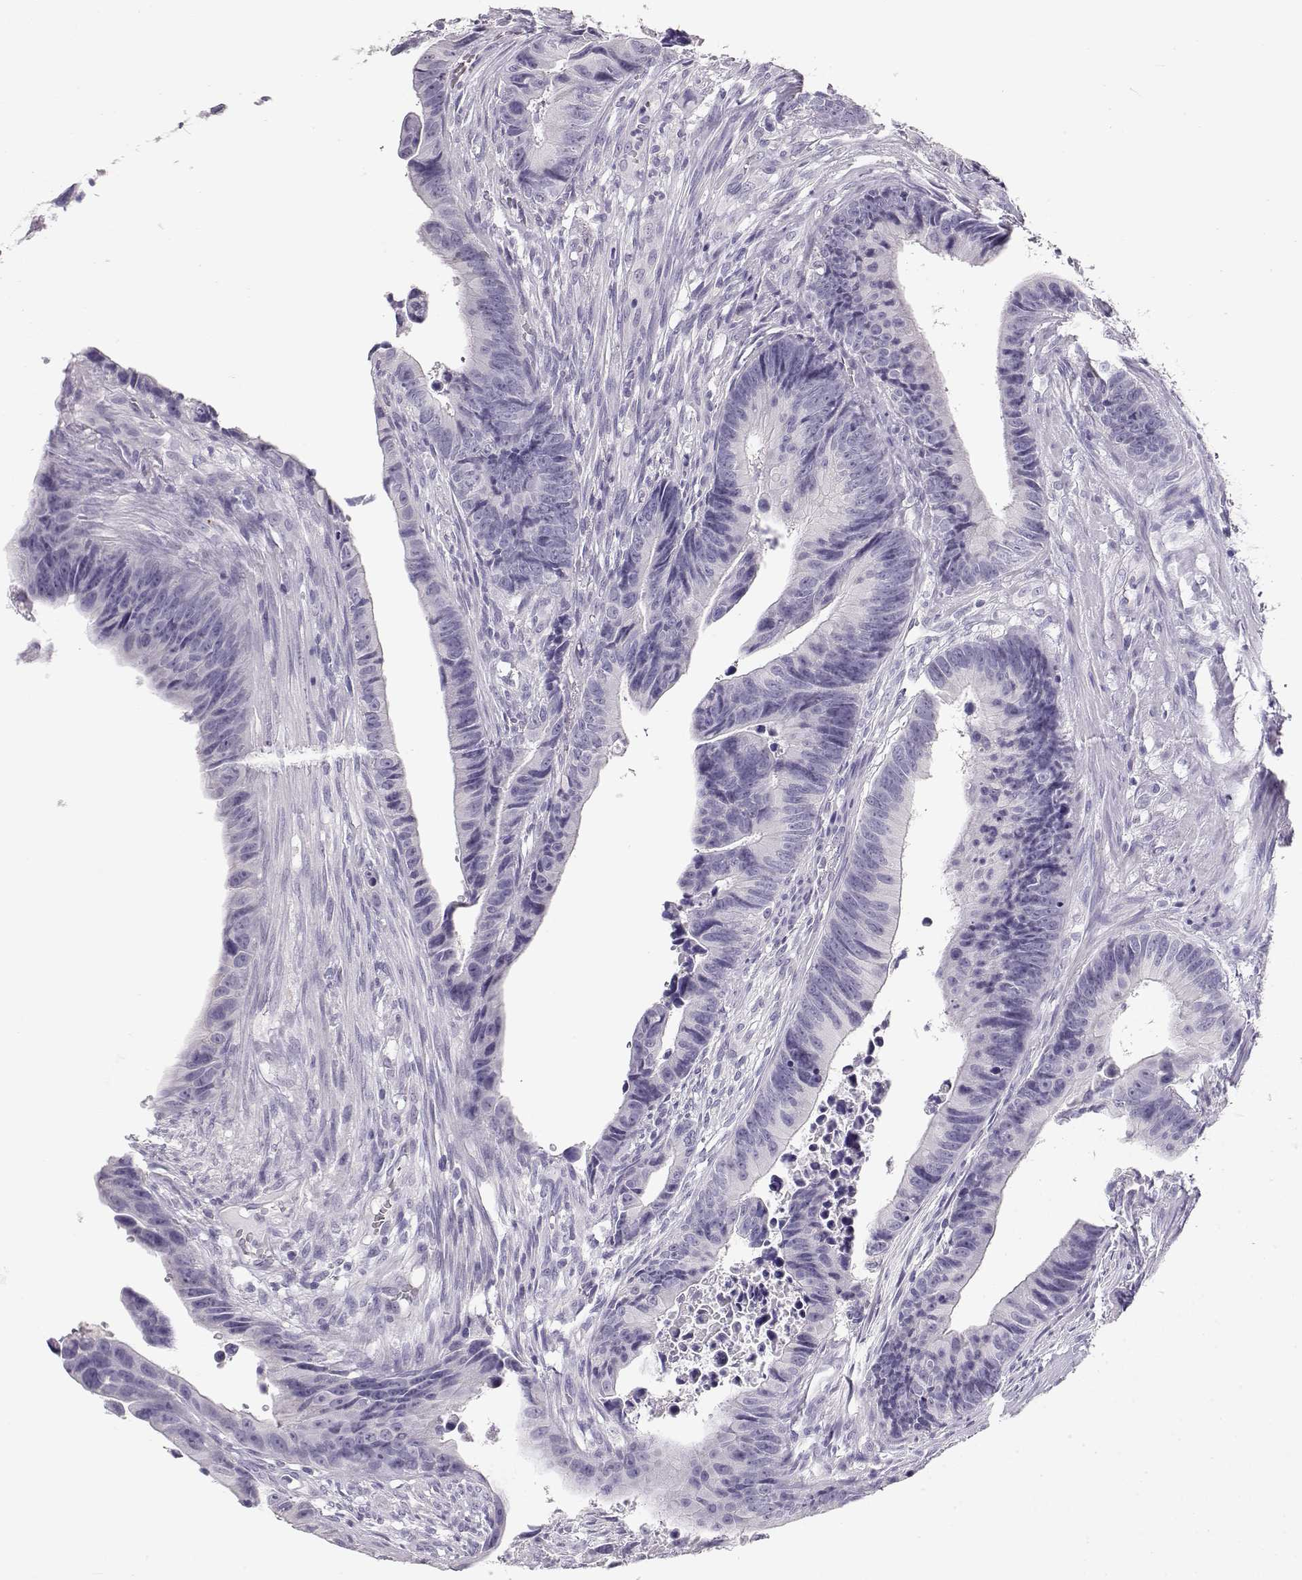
{"staining": {"intensity": "negative", "quantity": "none", "location": "none"}, "tissue": "colorectal cancer", "cell_type": "Tumor cells", "image_type": "cancer", "snomed": [{"axis": "morphology", "description": "Adenocarcinoma, NOS"}, {"axis": "topography", "description": "Colon"}], "caption": "DAB immunohistochemical staining of colorectal adenocarcinoma displays no significant positivity in tumor cells. (DAB immunohistochemistry visualized using brightfield microscopy, high magnification).", "gene": "NUTM1", "patient": {"sex": "female", "age": 87}}